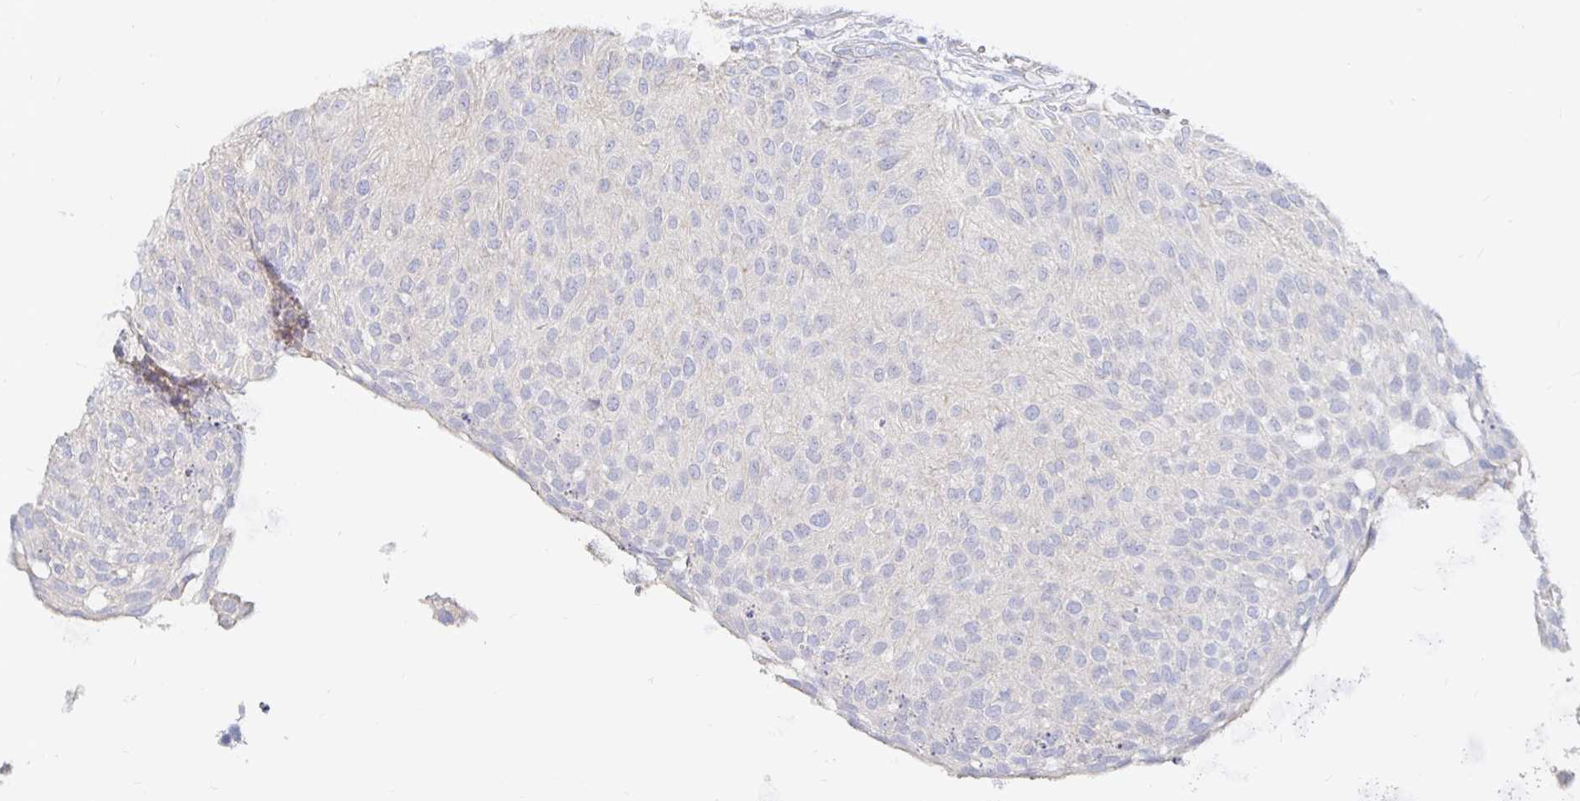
{"staining": {"intensity": "negative", "quantity": "none", "location": "none"}, "tissue": "urothelial cancer", "cell_type": "Tumor cells", "image_type": "cancer", "snomed": [{"axis": "morphology", "description": "Urothelial carcinoma, NOS"}, {"axis": "topography", "description": "Urinary bladder"}], "caption": "An IHC histopathology image of urothelial cancer is shown. There is no staining in tumor cells of urothelial cancer.", "gene": "COX16", "patient": {"sex": "male", "age": 84}}